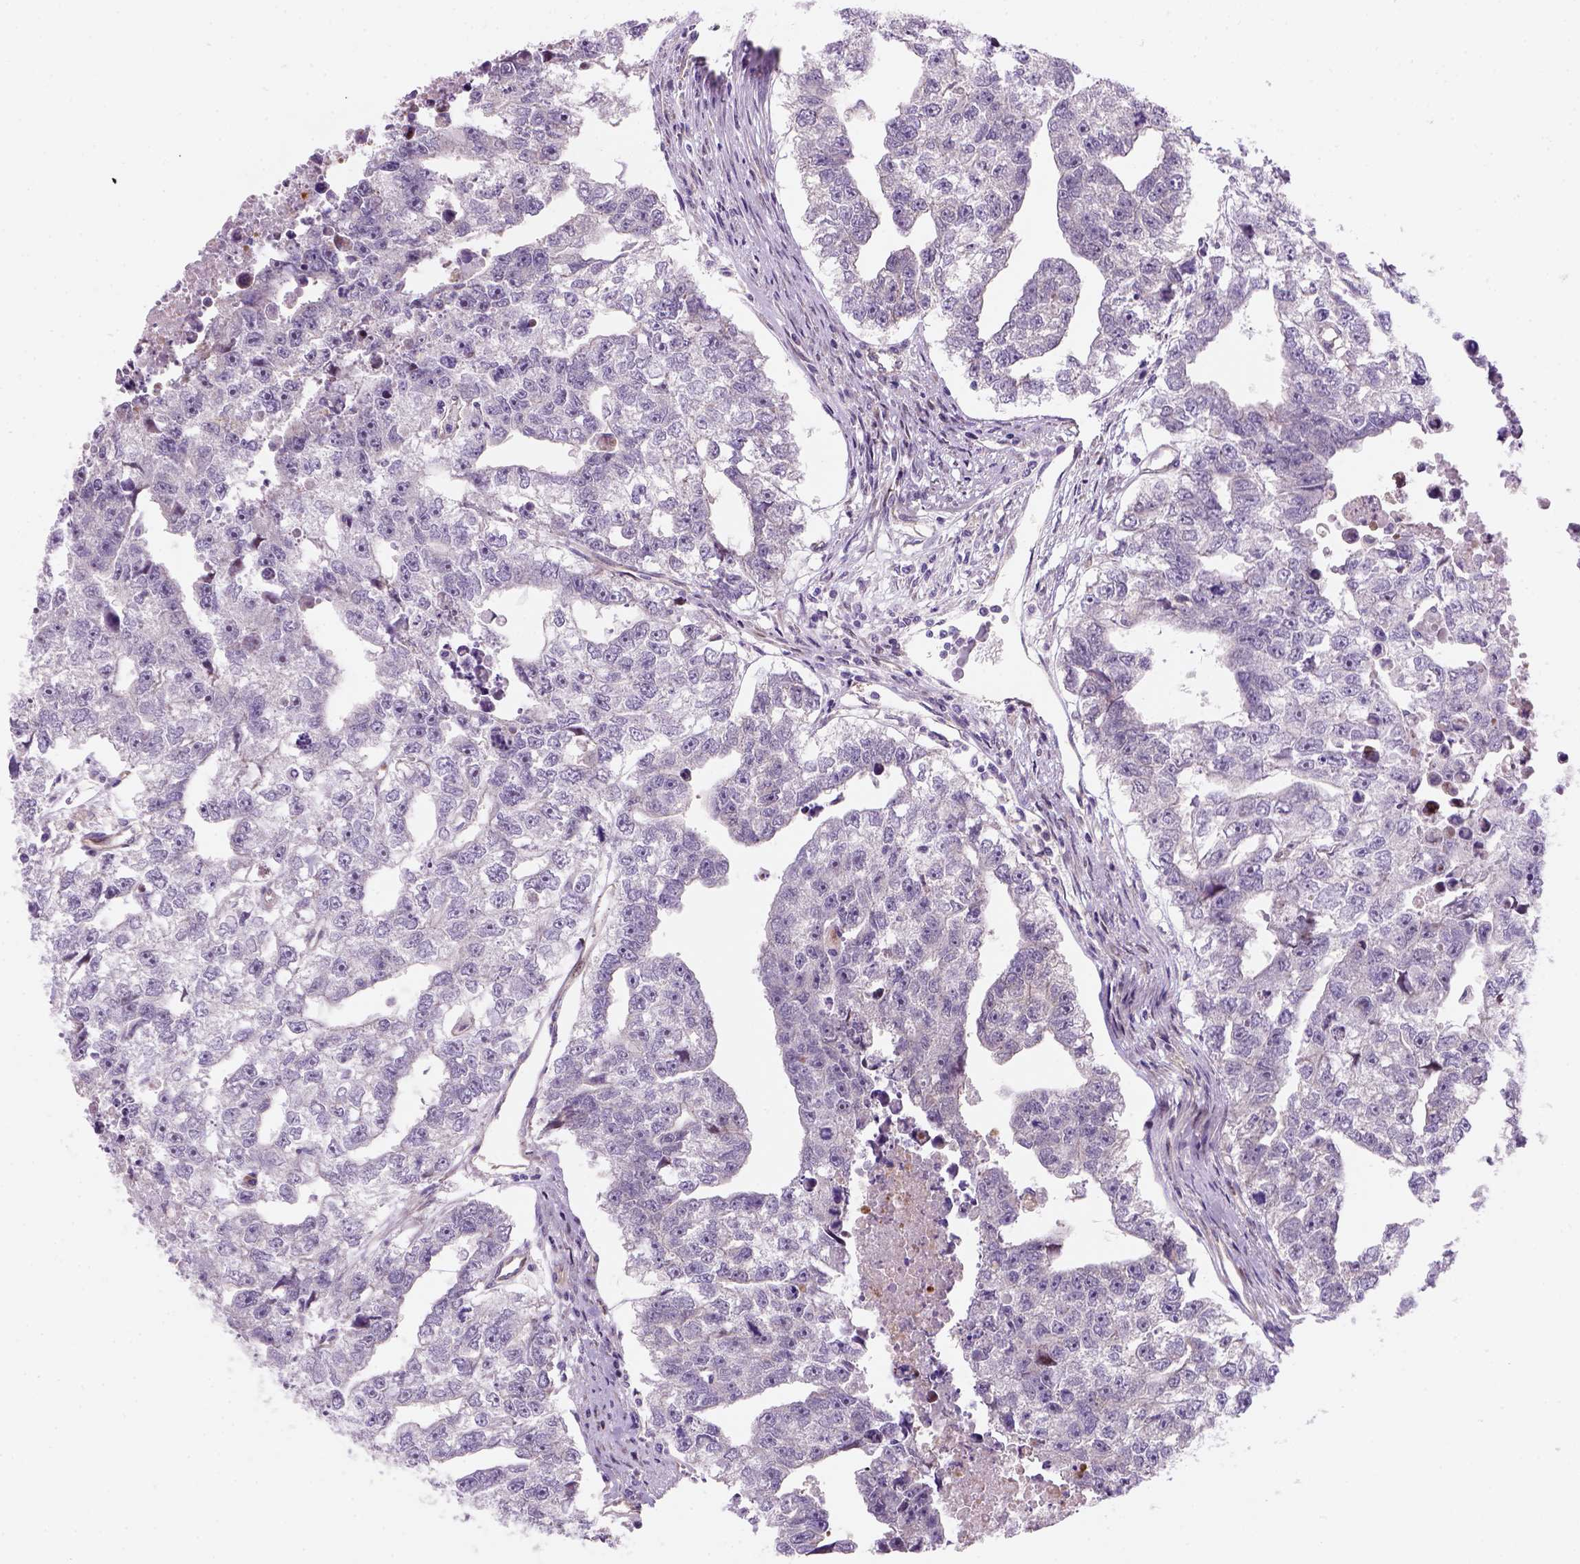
{"staining": {"intensity": "negative", "quantity": "none", "location": "none"}, "tissue": "testis cancer", "cell_type": "Tumor cells", "image_type": "cancer", "snomed": [{"axis": "morphology", "description": "Carcinoma, Embryonal, NOS"}, {"axis": "morphology", "description": "Teratoma, malignant, NOS"}, {"axis": "topography", "description": "Testis"}], "caption": "Immunohistochemical staining of testis malignant teratoma demonstrates no significant positivity in tumor cells.", "gene": "VSTM5", "patient": {"sex": "male", "age": 44}}